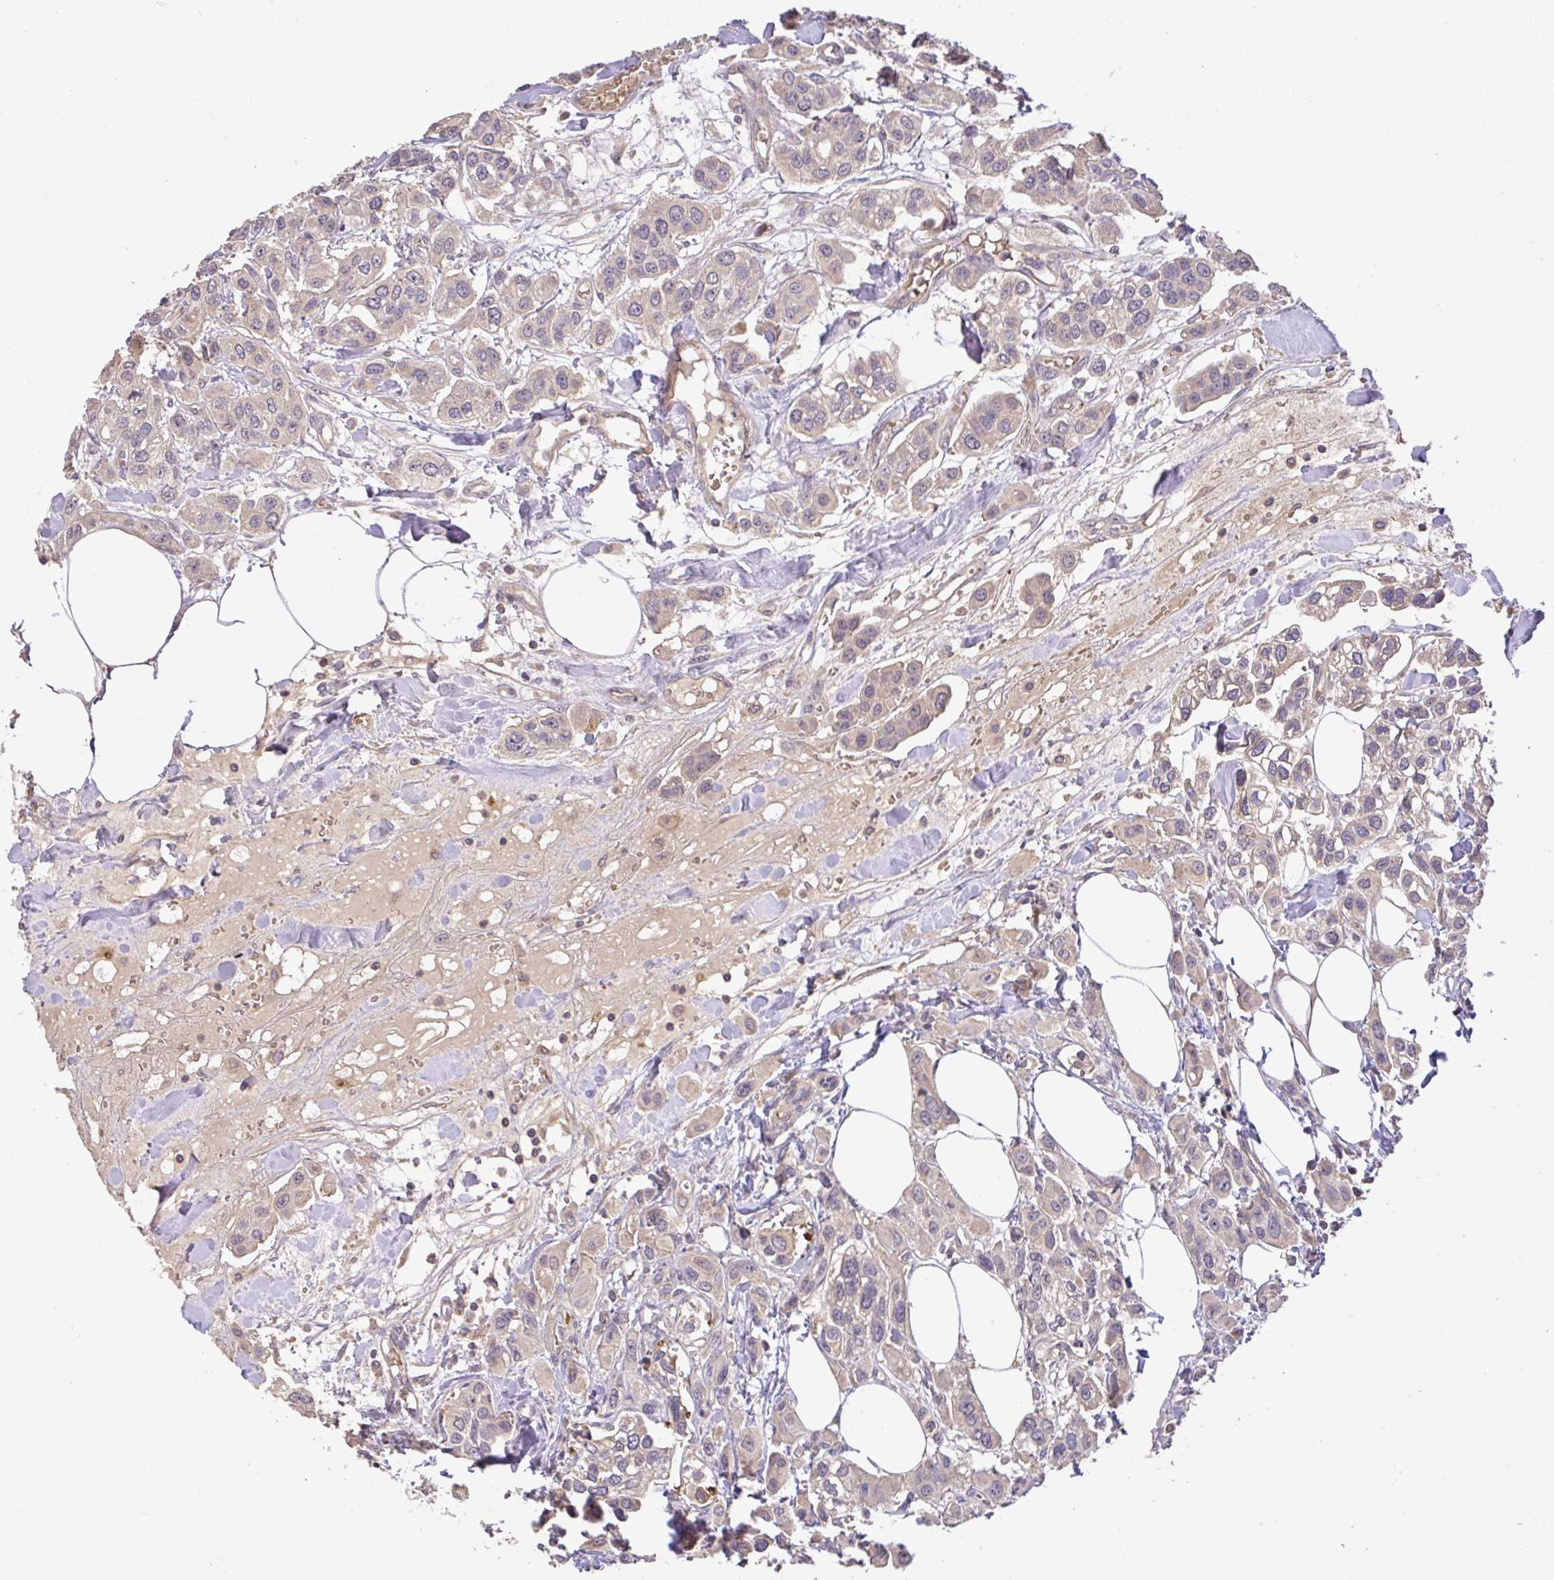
{"staining": {"intensity": "negative", "quantity": "none", "location": "none"}, "tissue": "urothelial cancer", "cell_type": "Tumor cells", "image_type": "cancer", "snomed": [{"axis": "morphology", "description": "Urothelial carcinoma, High grade"}, {"axis": "topography", "description": "Urinary bladder"}], "caption": "Immunohistochemistry image of neoplastic tissue: high-grade urothelial carcinoma stained with DAB reveals no significant protein expression in tumor cells.", "gene": "C1QTNF9B", "patient": {"sex": "male", "age": 67}}